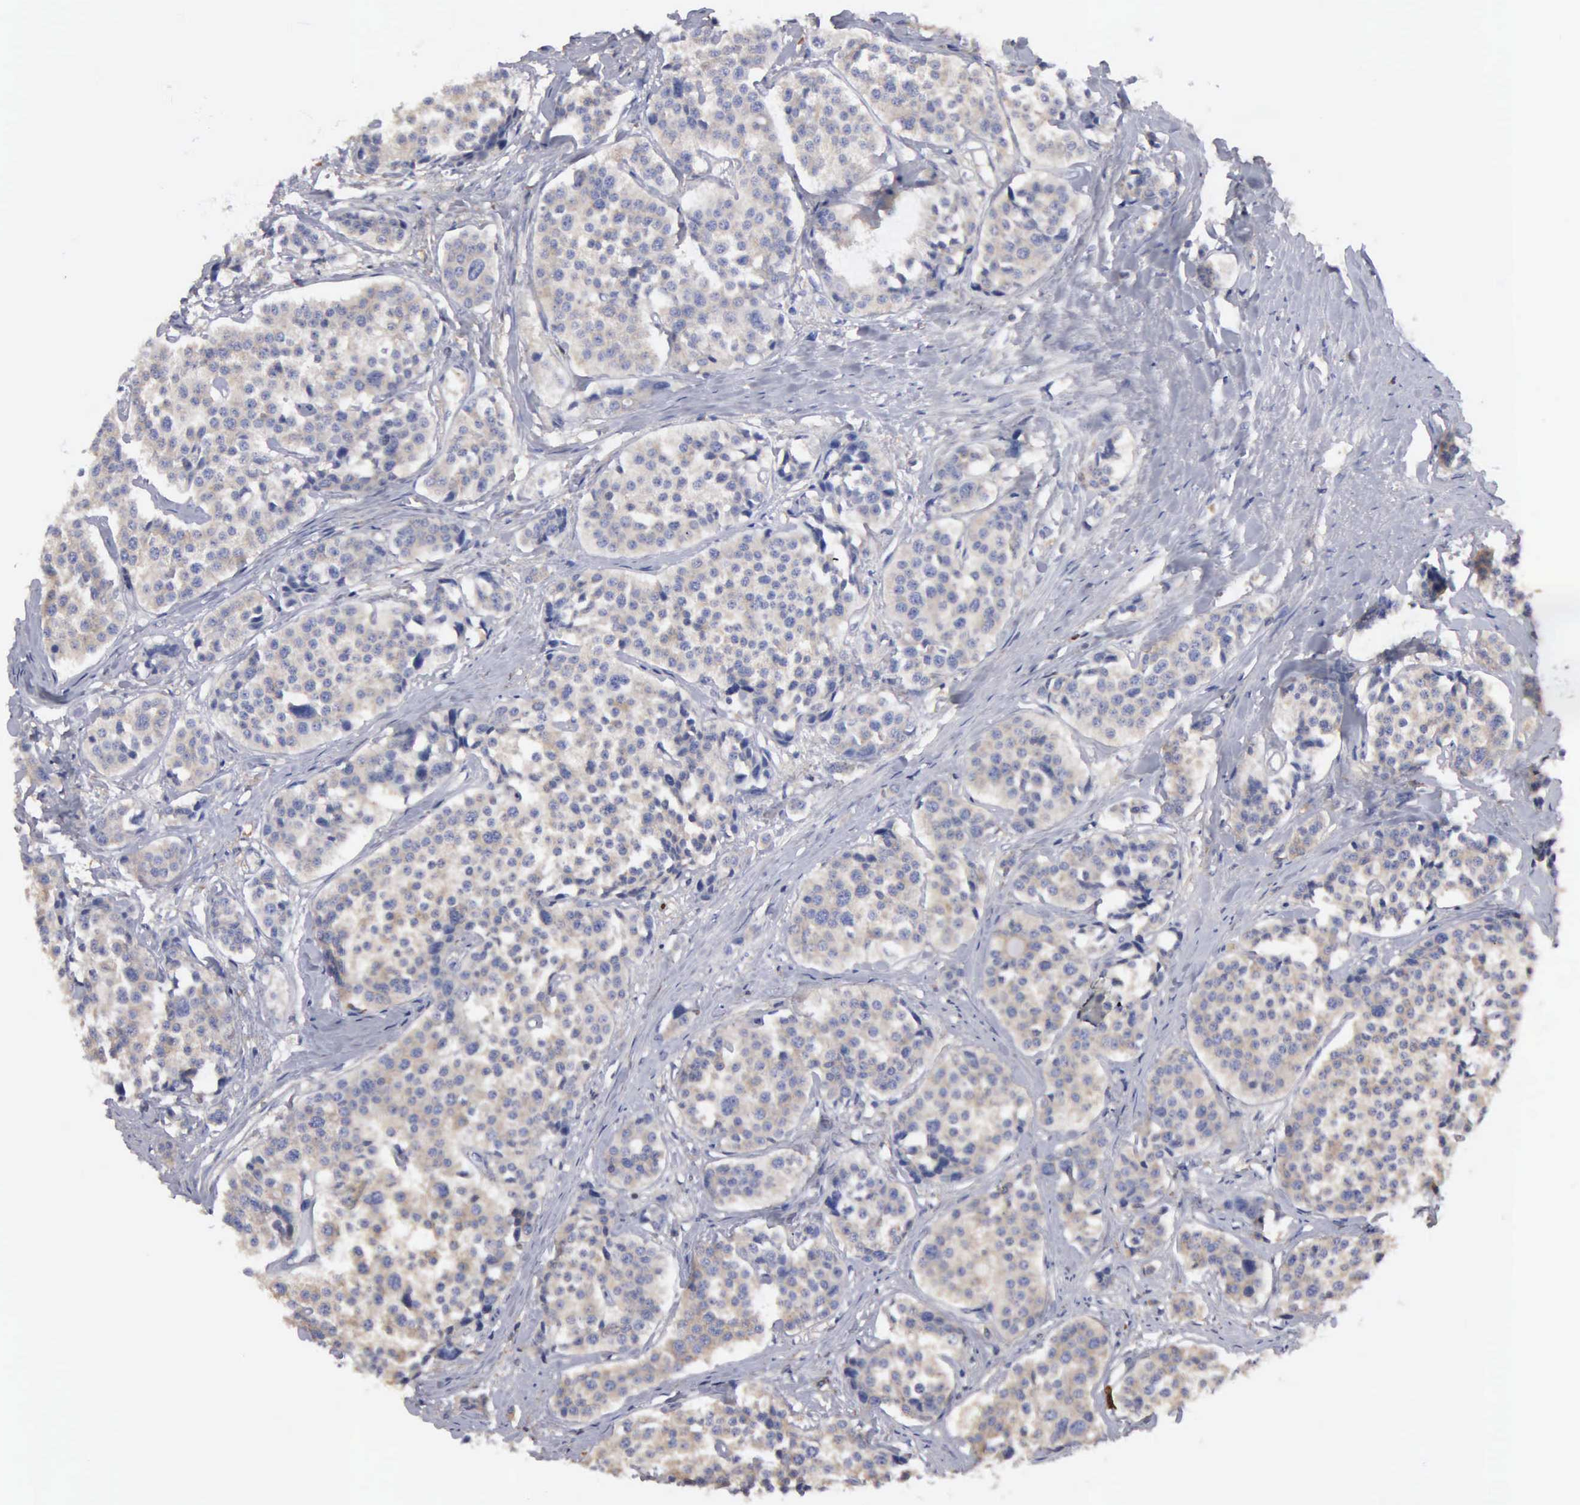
{"staining": {"intensity": "weak", "quantity": "25%-75%", "location": "cytoplasmic/membranous"}, "tissue": "carcinoid", "cell_type": "Tumor cells", "image_type": "cancer", "snomed": [{"axis": "morphology", "description": "Carcinoid, malignant, NOS"}, {"axis": "topography", "description": "Small intestine"}], "caption": "Immunohistochemical staining of human carcinoid shows low levels of weak cytoplasmic/membranous staining in approximately 25%-75% of tumor cells.", "gene": "G6PD", "patient": {"sex": "male", "age": 60}}